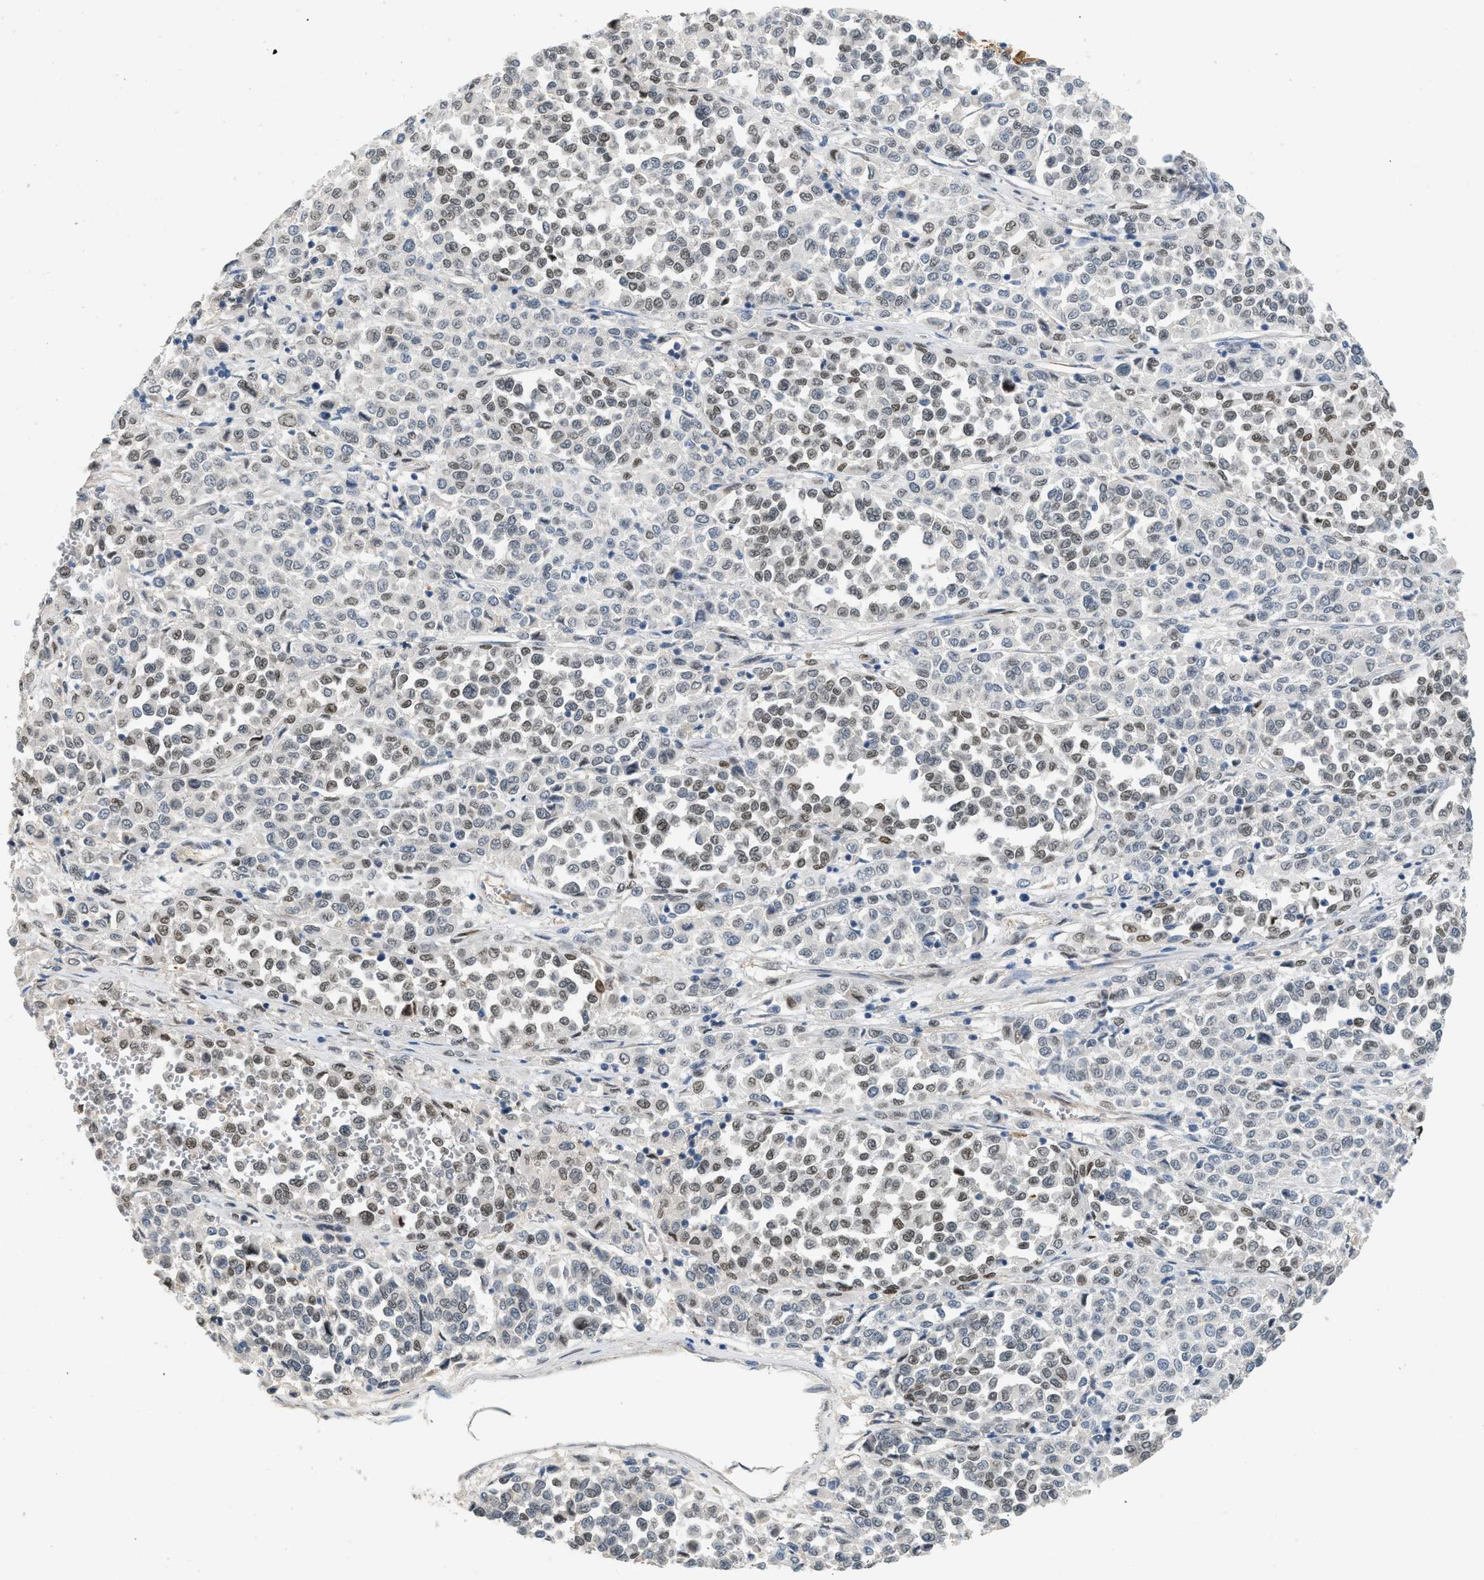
{"staining": {"intensity": "weak", "quantity": ">75%", "location": "nuclear"}, "tissue": "melanoma", "cell_type": "Tumor cells", "image_type": "cancer", "snomed": [{"axis": "morphology", "description": "Malignant melanoma, Metastatic site"}, {"axis": "topography", "description": "Pancreas"}], "caption": "Malignant melanoma (metastatic site) stained with a protein marker exhibits weak staining in tumor cells.", "gene": "ZBTB20", "patient": {"sex": "female", "age": 30}}